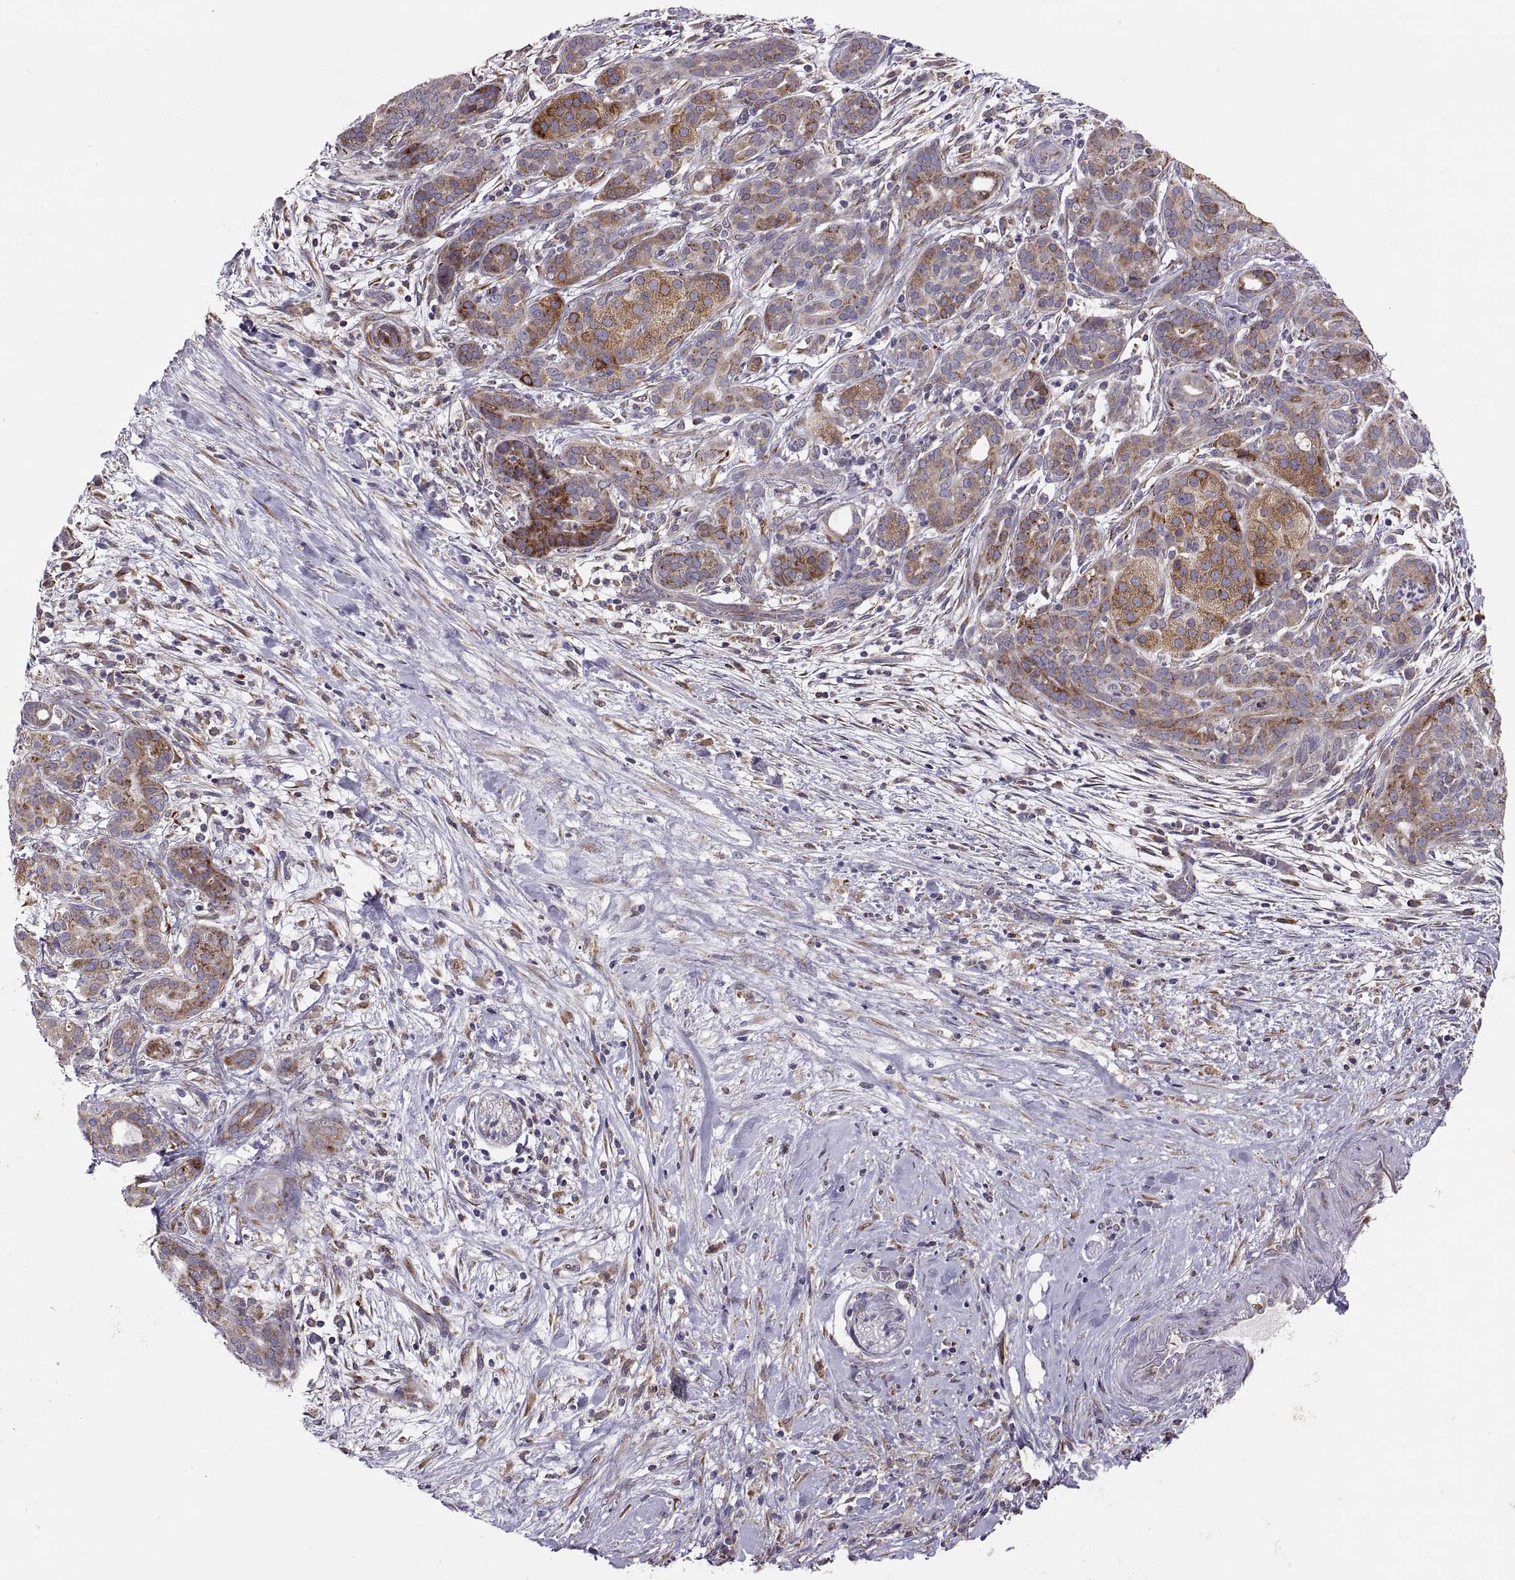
{"staining": {"intensity": "strong", "quantity": "<25%", "location": "cytoplasmic/membranous"}, "tissue": "pancreatic cancer", "cell_type": "Tumor cells", "image_type": "cancer", "snomed": [{"axis": "morphology", "description": "Adenocarcinoma, NOS"}, {"axis": "topography", "description": "Pancreas"}], "caption": "High-magnification brightfield microscopy of pancreatic cancer stained with DAB (3,3'-diaminobenzidine) (brown) and counterstained with hematoxylin (blue). tumor cells exhibit strong cytoplasmic/membranous staining is present in about<25% of cells.", "gene": "PLEKHB2", "patient": {"sex": "male", "age": 44}}